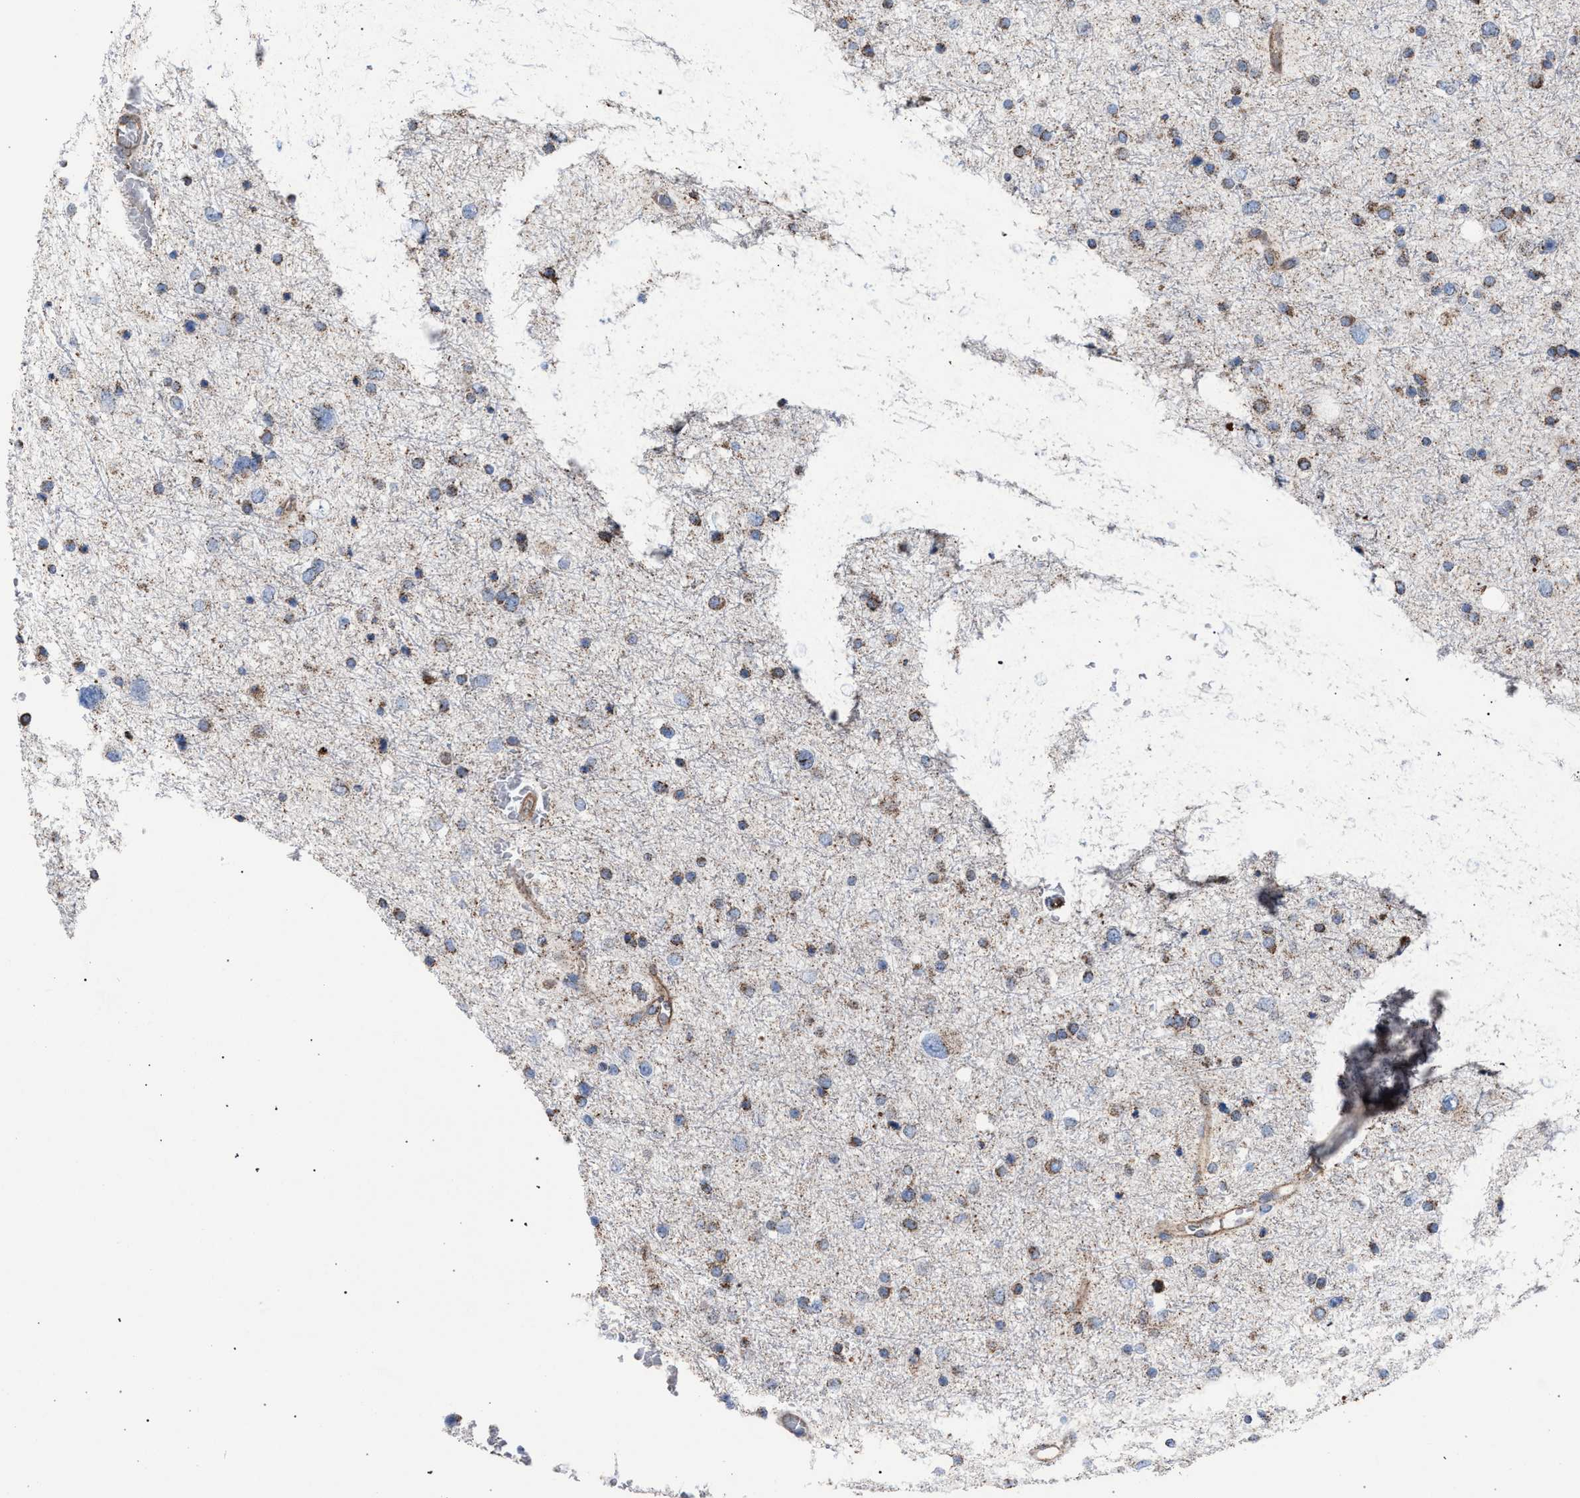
{"staining": {"intensity": "moderate", "quantity": ">75%", "location": "cytoplasmic/membranous"}, "tissue": "glioma", "cell_type": "Tumor cells", "image_type": "cancer", "snomed": [{"axis": "morphology", "description": "Glioma, malignant, Low grade"}, {"axis": "topography", "description": "Brain"}], "caption": "Low-grade glioma (malignant) was stained to show a protein in brown. There is medium levels of moderate cytoplasmic/membranous expression in about >75% of tumor cells.", "gene": "HSD17B4", "patient": {"sex": "female", "age": 37}}